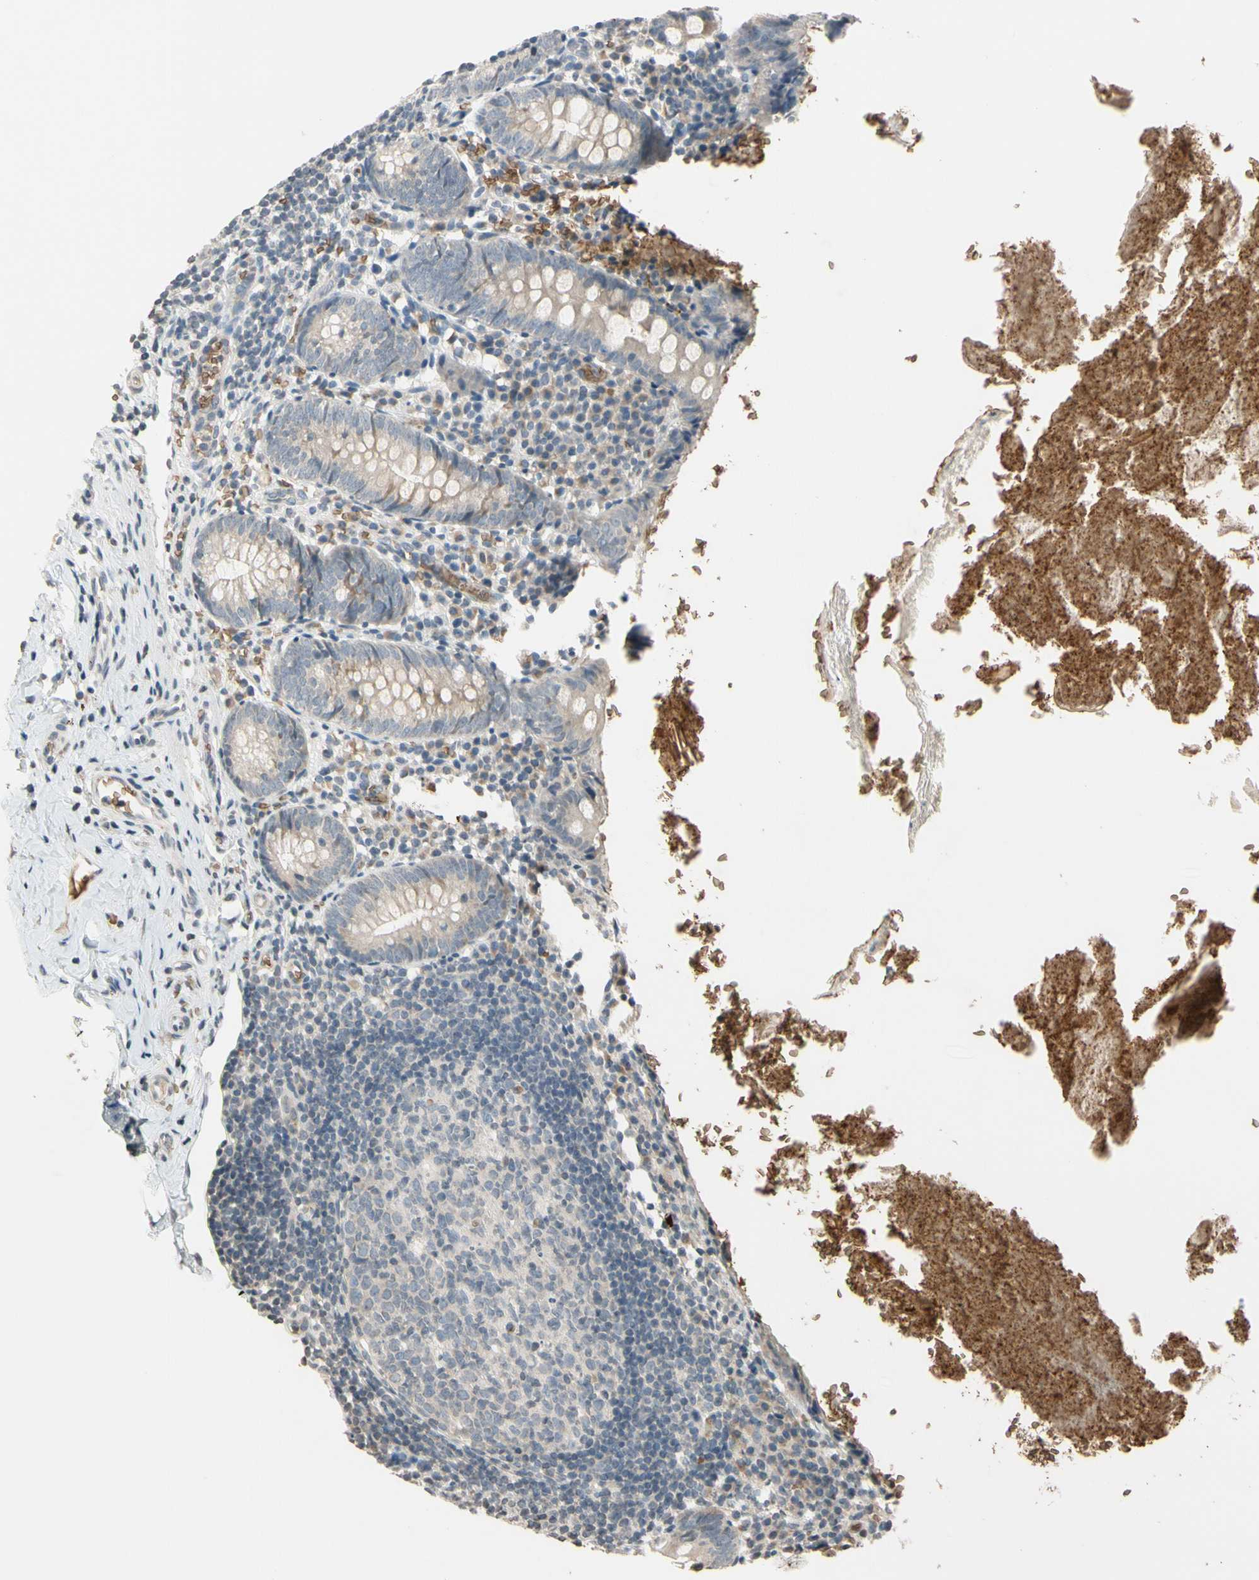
{"staining": {"intensity": "weak", "quantity": "25%-75%", "location": "cytoplasmic/membranous"}, "tissue": "appendix", "cell_type": "Glandular cells", "image_type": "normal", "snomed": [{"axis": "morphology", "description": "Normal tissue, NOS"}, {"axis": "topography", "description": "Appendix"}], "caption": "Protein staining of normal appendix reveals weak cytoplasmic/membranous staining in approximately 25%-75% of glandular cells. (IHC, brightfield microscopy, high magnification).", "gene": "GYPC", "patient": {"sex": "female", "age": 10}}